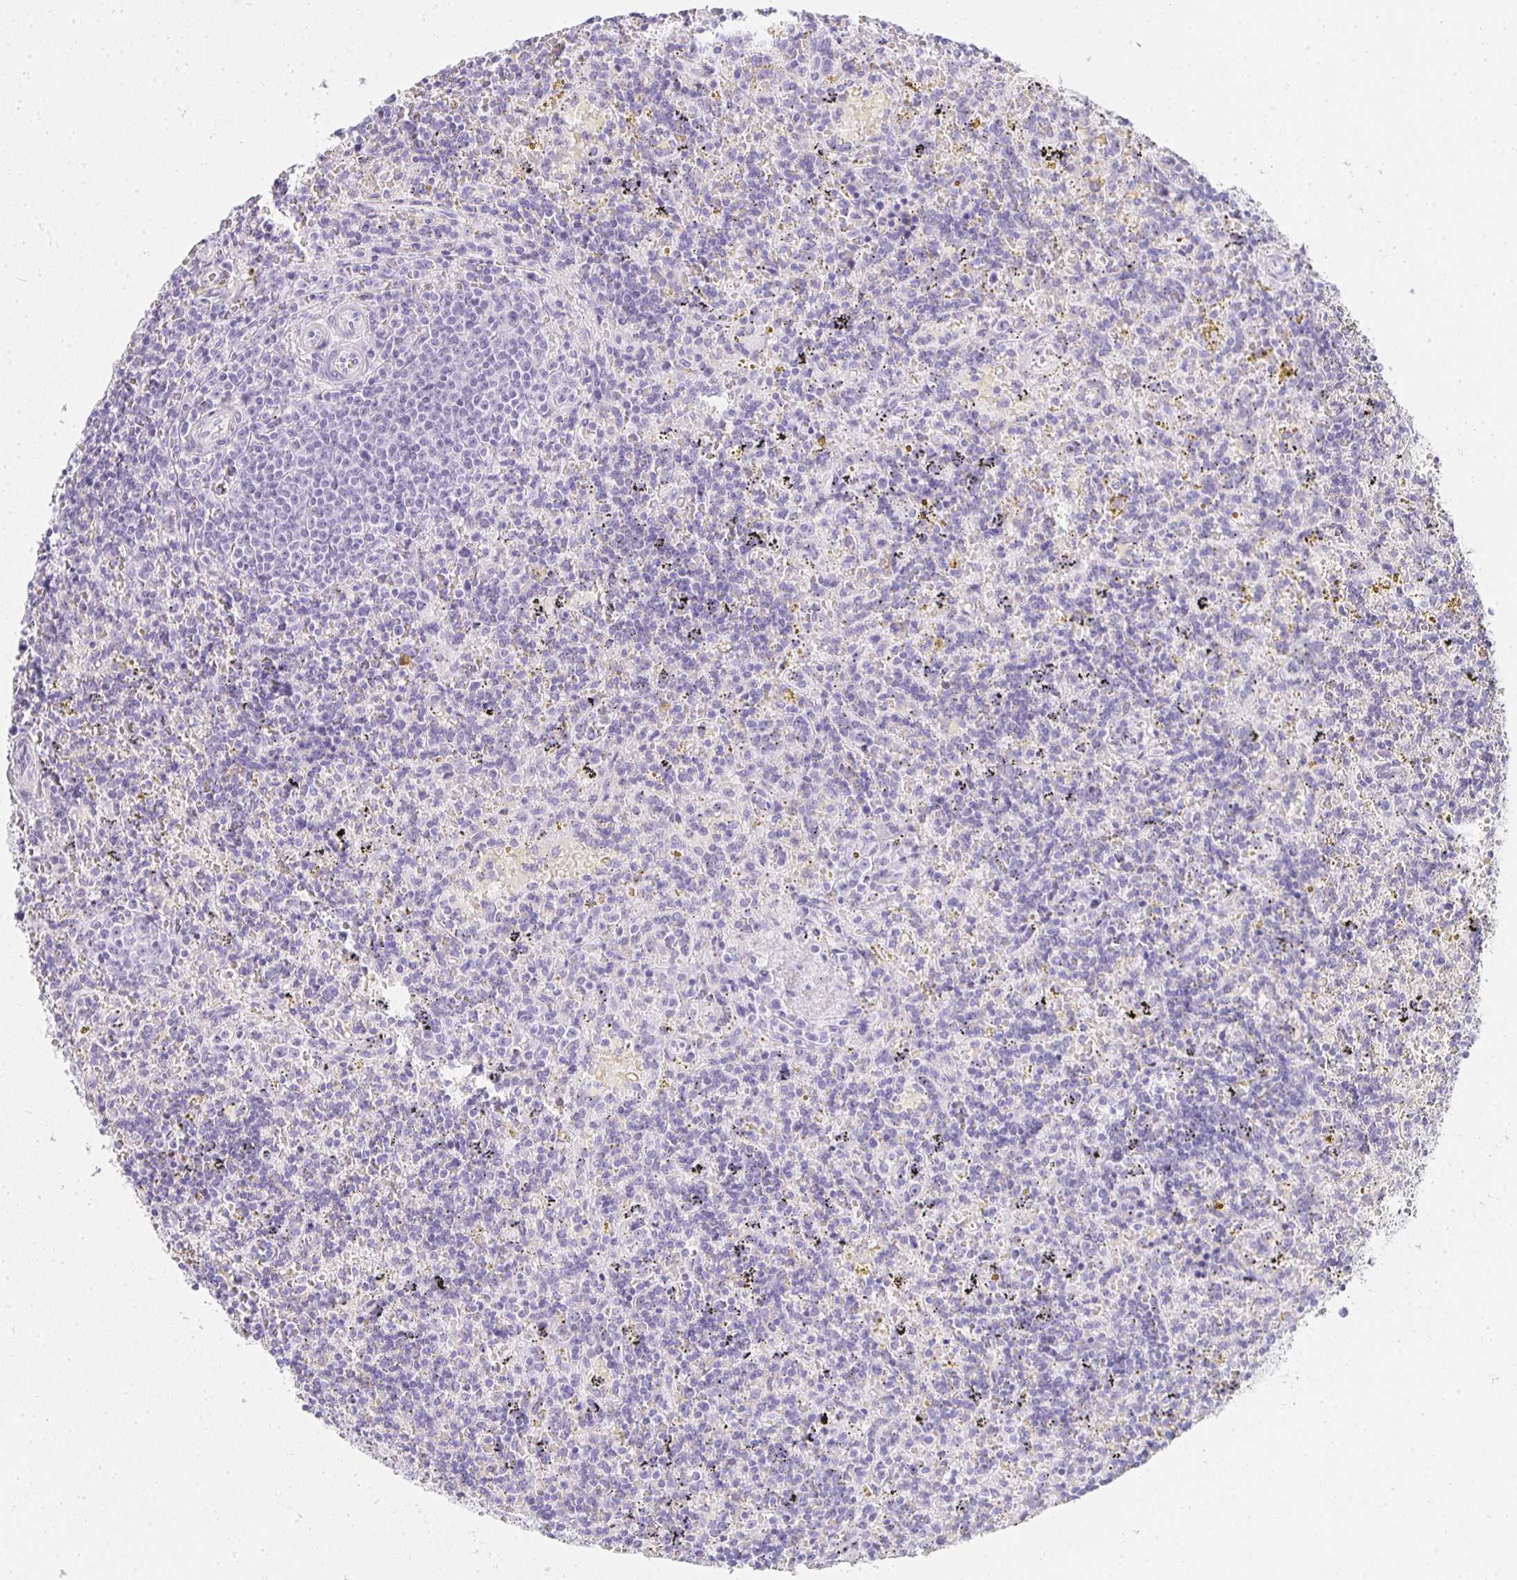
{"staining": {"intensity": "negative", "quantity": "none", "location": "none"}, "tissue": "lymphoma", "cell_type": "Tumor cells", "image_type": "cancer", "snomed": [{"axis": "morphology", "description": "Malignant lymphoma, non-Hodgkin's type, Low grade"}, {"axis": "topography", "description": "Spleen"}], "caption": "Tumor cells are negative for protein expression in human low-grade malignant lymphoma, non-Hodgkin's type.", "gene": "TPSD1", "patient": {"sex": "male", "age": 67}}